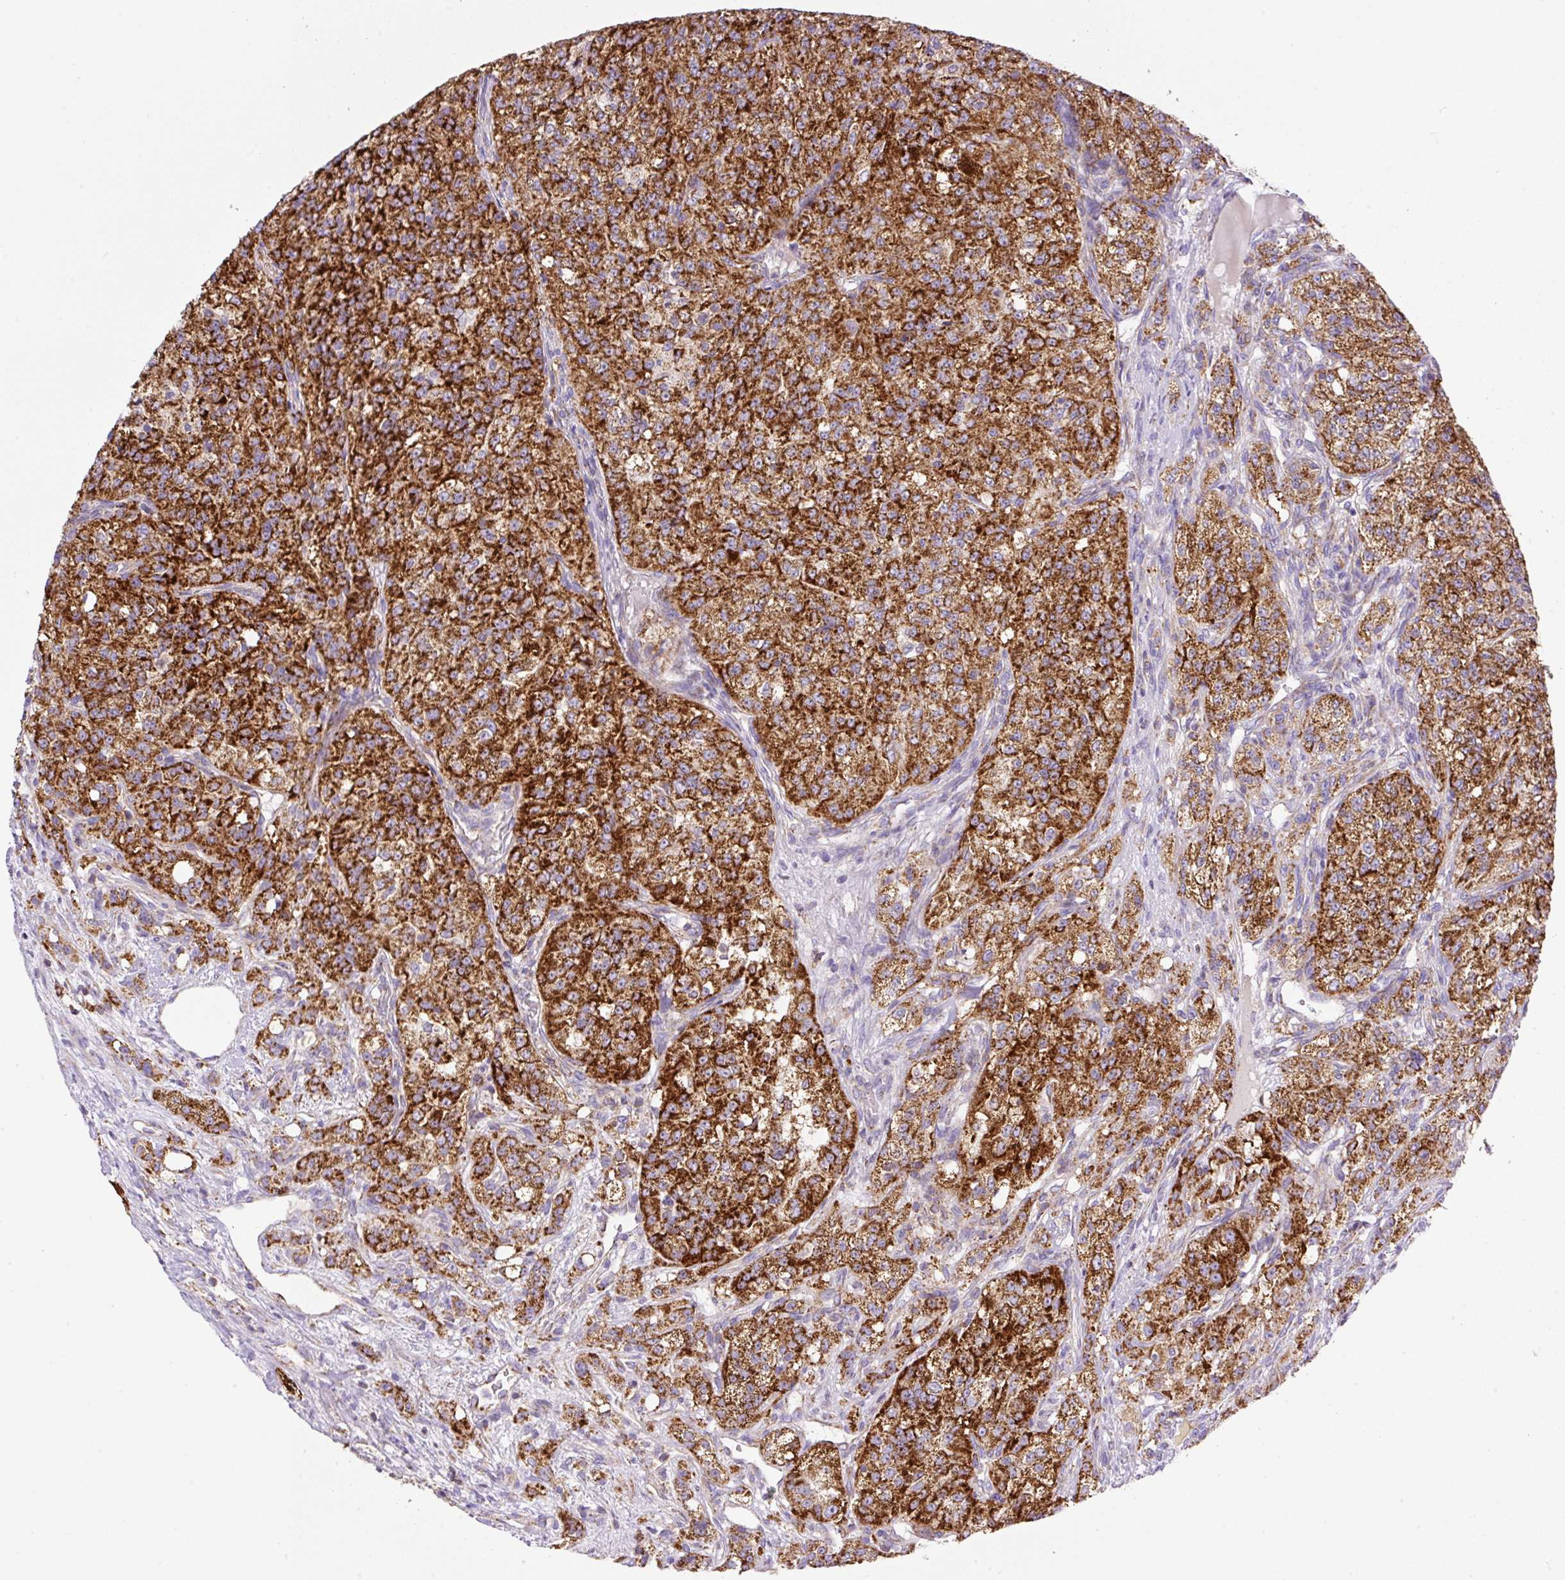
{"staining": {"intensity": "strong", "quantity": ">75%", "location": "cytoplasmic/membranous"}, "tissue": "renal cancer", "cell_type": "Tumor cells", "image_type": "cancer", "snomed": [{"axis": "morphology", "description": "Adenocarcinoma, NOS"}, {"axis": "topography", "description": "Kidney"}], "caption": "The immunohistochemical stain shows strong cytoplasmic/membranous staining in tumor cells of renal cancer (adenocarcinoma) tissue. The protein is stained brown, and the nuclei are stained in blue (DAB IHC with brightfield microscopy, high magnification).", "gene": "NF1", "patient": {"sex": "female", "age": 63}}